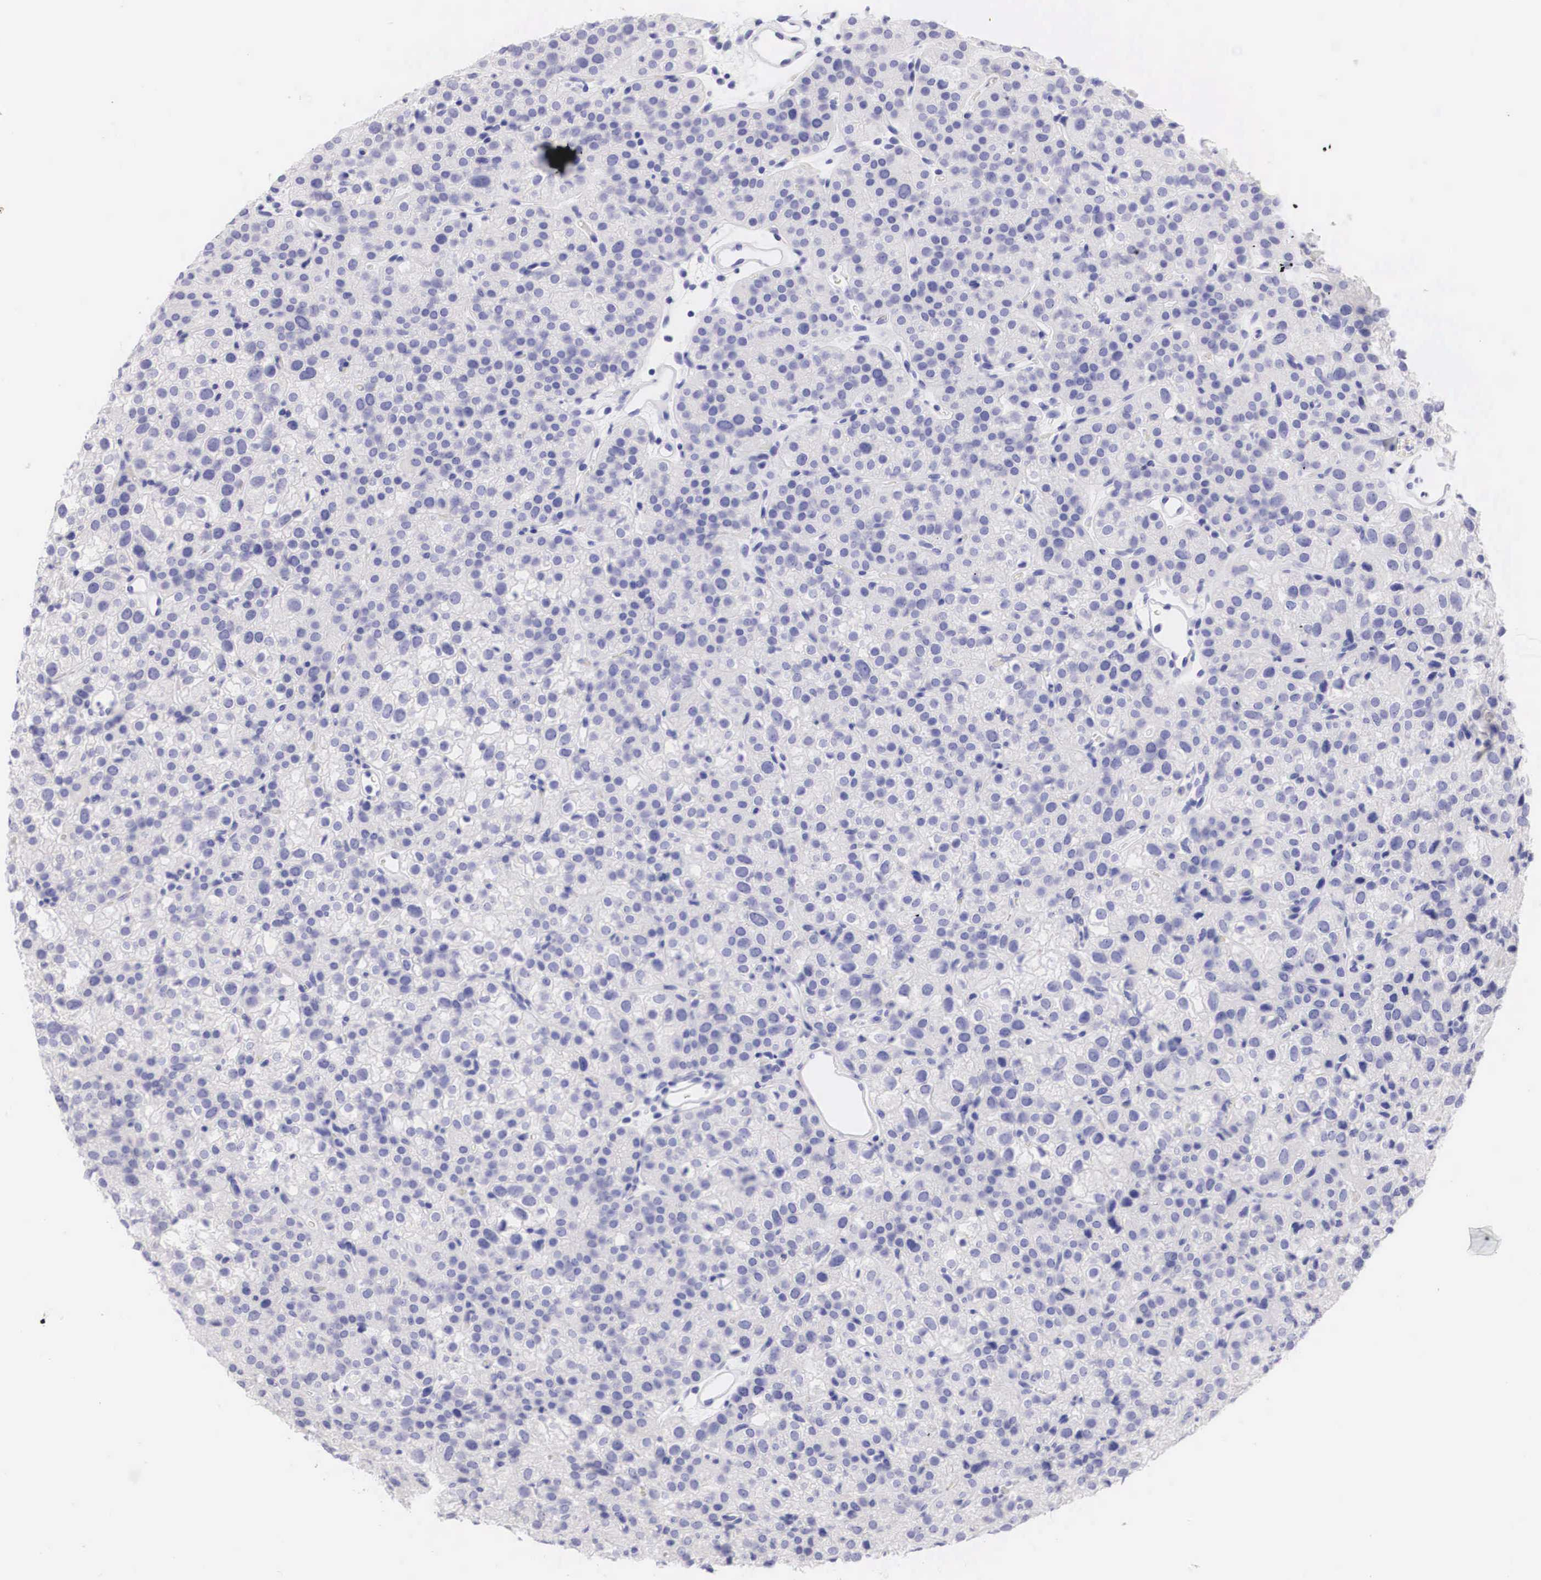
{"staining": {"intensity": "negative", "quantity": "none", "location": "none"}, "tissue": "parathyroid gland", "cell_type": "Glandular cells", "image_type": "normal", "snomed": [{"axis": "morphology", "description": "Normal tissue, NOS"}, {"axis": "topography", "description": "Parathyroid gland"}], "caption": "Immunohistochemistry histopathology image of benign parathyroid gland: parathyroid gland stained with DAB (3,3'-diaminobenzidine) reveals no significant protein positivity in glandular cells. Brightfield microscopy of immunohistochemistry stained with DAB (brown) and hematoxylin (blue), captured at high magnification.", "gene": "TYR", "patient": {"sex": "male", "age": 71}}